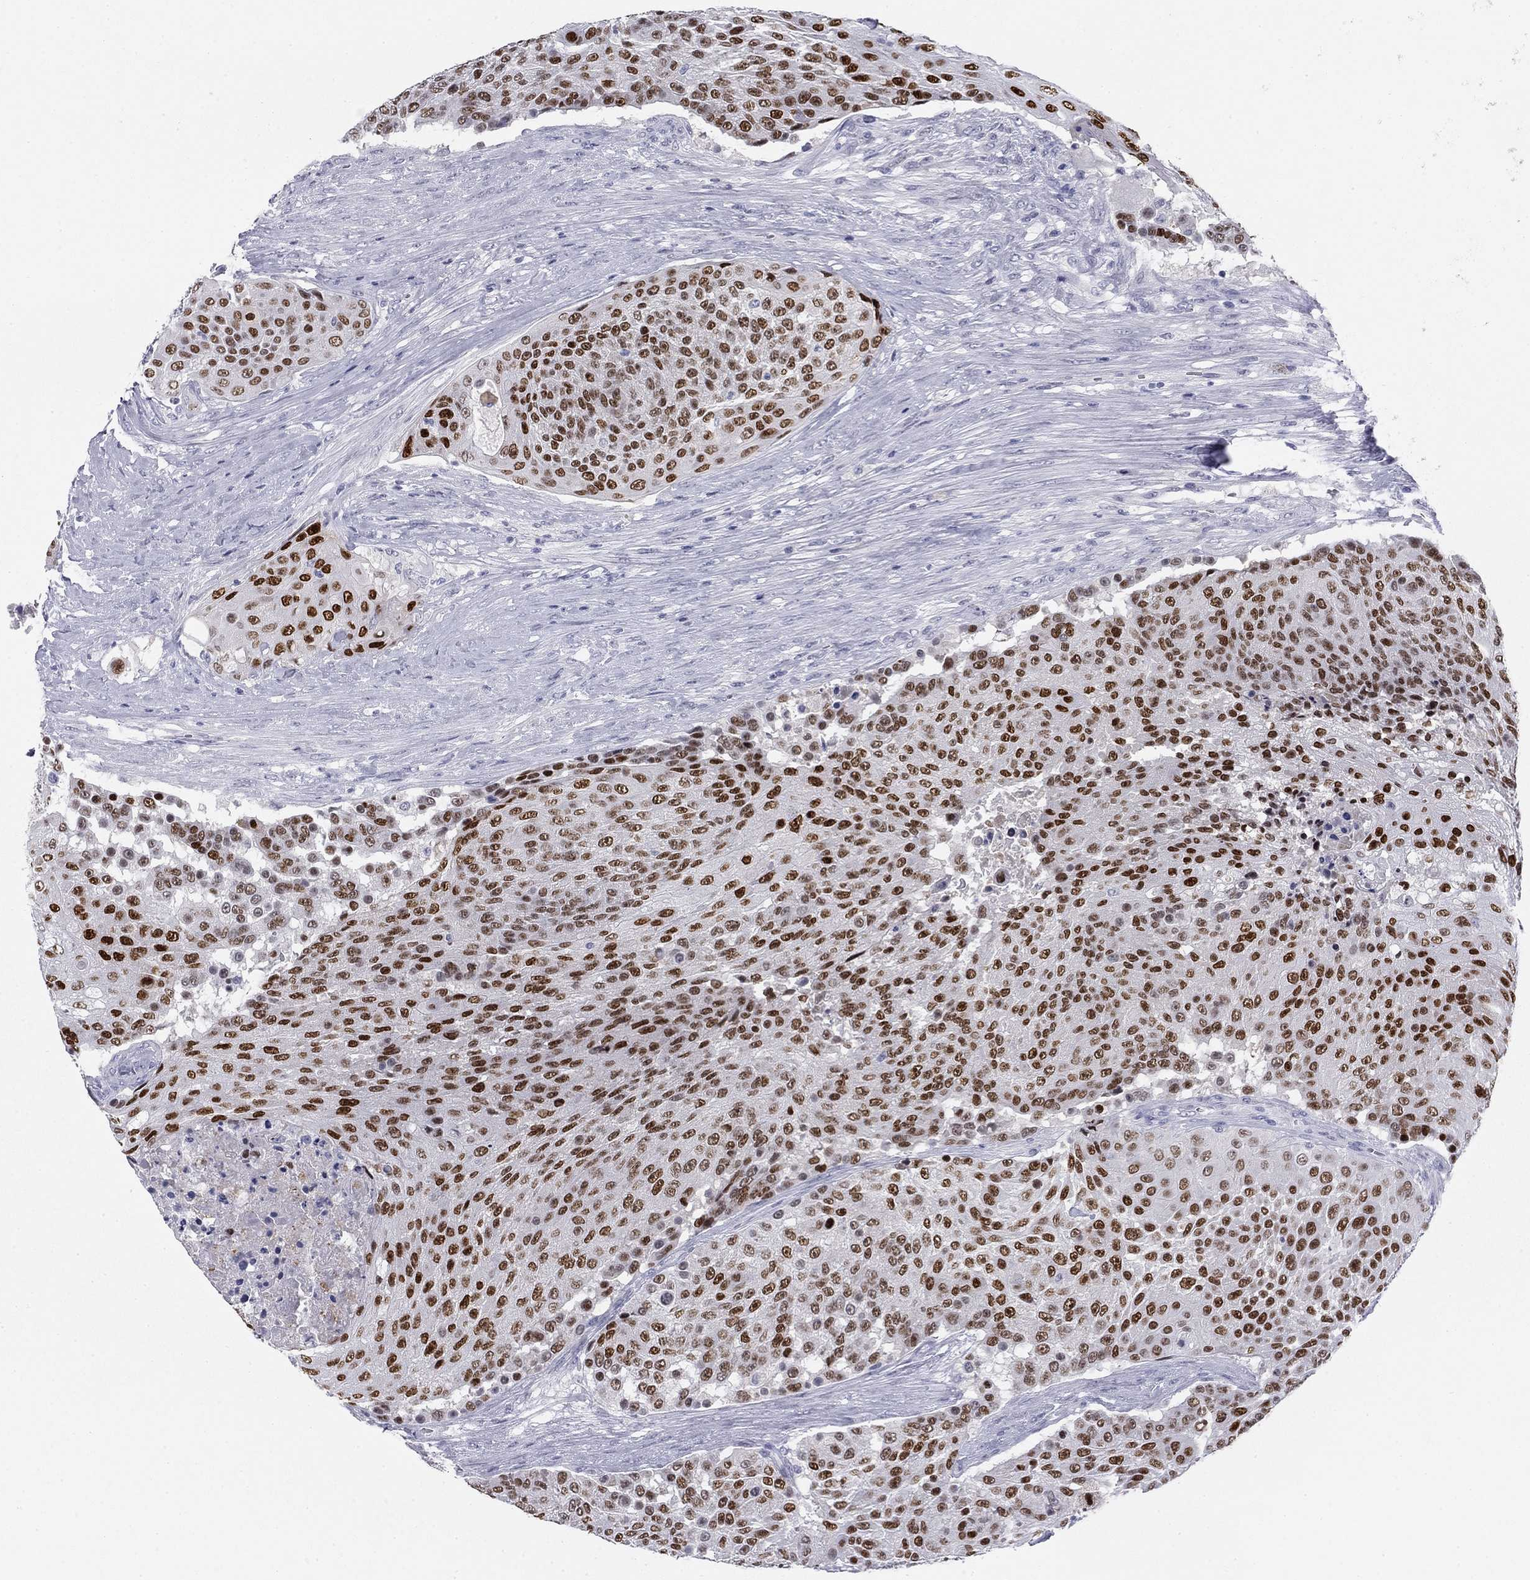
{"staining": {"intensity": "strong", "quantity": ">75%", "location": "nuclear"}, "tissue": "urothelial cancer", "cell_type": "Tumor cells", "image_type": "cancer", "snomed": [{"axis": "morphology", "description": "Urothelial carcinoma, High grade"}, {"axis": "topography", "description": "Urinary bladder"}], "caption": "Human urothelial cancer stained for a protein (brown) displays strong nuclear positive expression in approximately >75% of tumor cells.", "gene": "TFAP2B", "patient": {"sex": "female", "age": 63}}